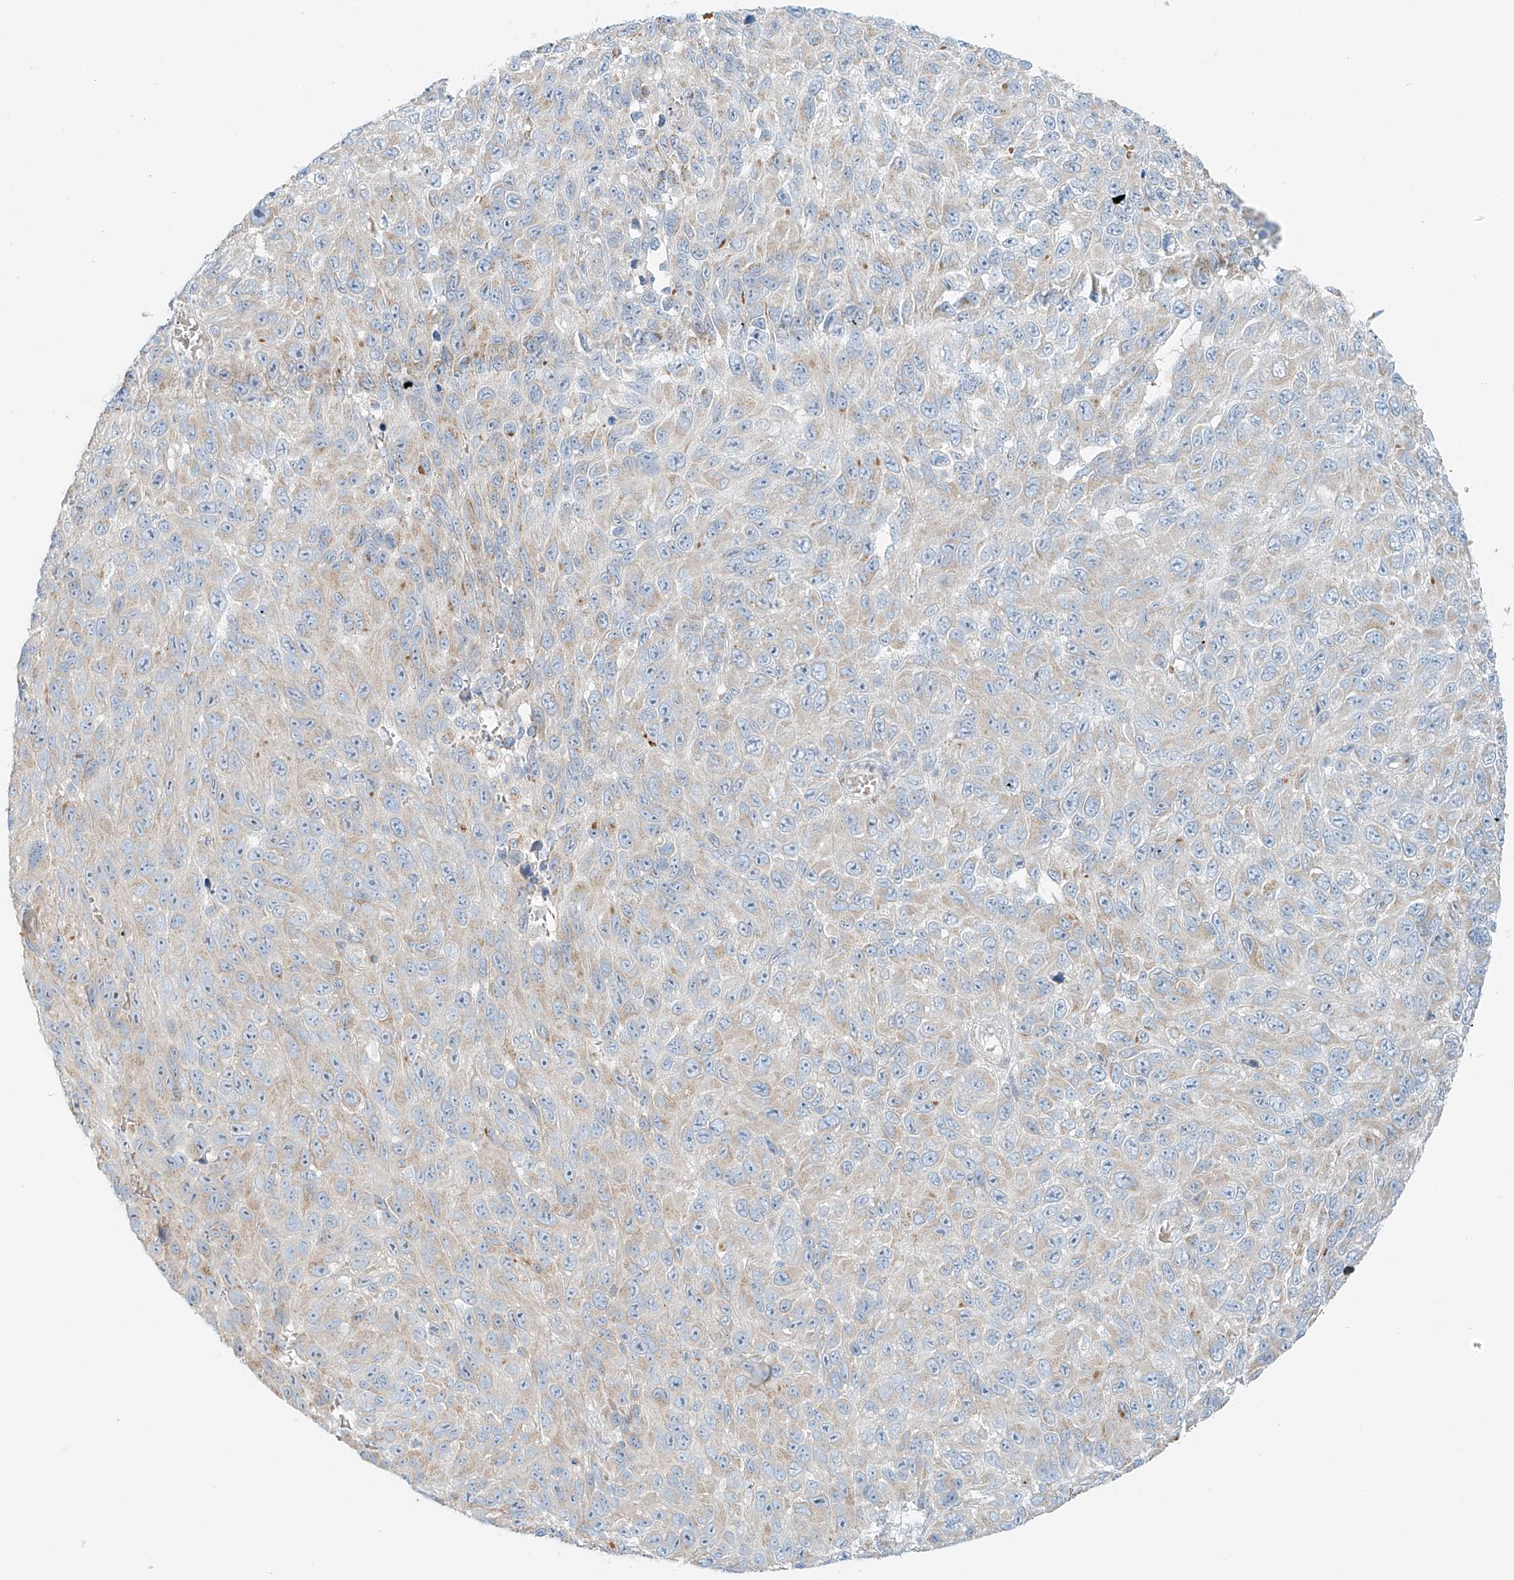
{"staining": {"intensity": "negative", "quantity": "none", "location": "none"}, "tissue": "melanoma", "cell_type": "Tumor cells", "image_type": "cancer", "snomed": [{"axis": "morphology", "description": "Malignant melanoma, NOS"}, {"axis": "topography", "description": "Skin"}], "caption": "A micrograph of melanoma stained for a protein demonstrates no brown staining in tumor cells.", "gene": "EIPR1", "patient": {"sex": "female", "age": 96}}